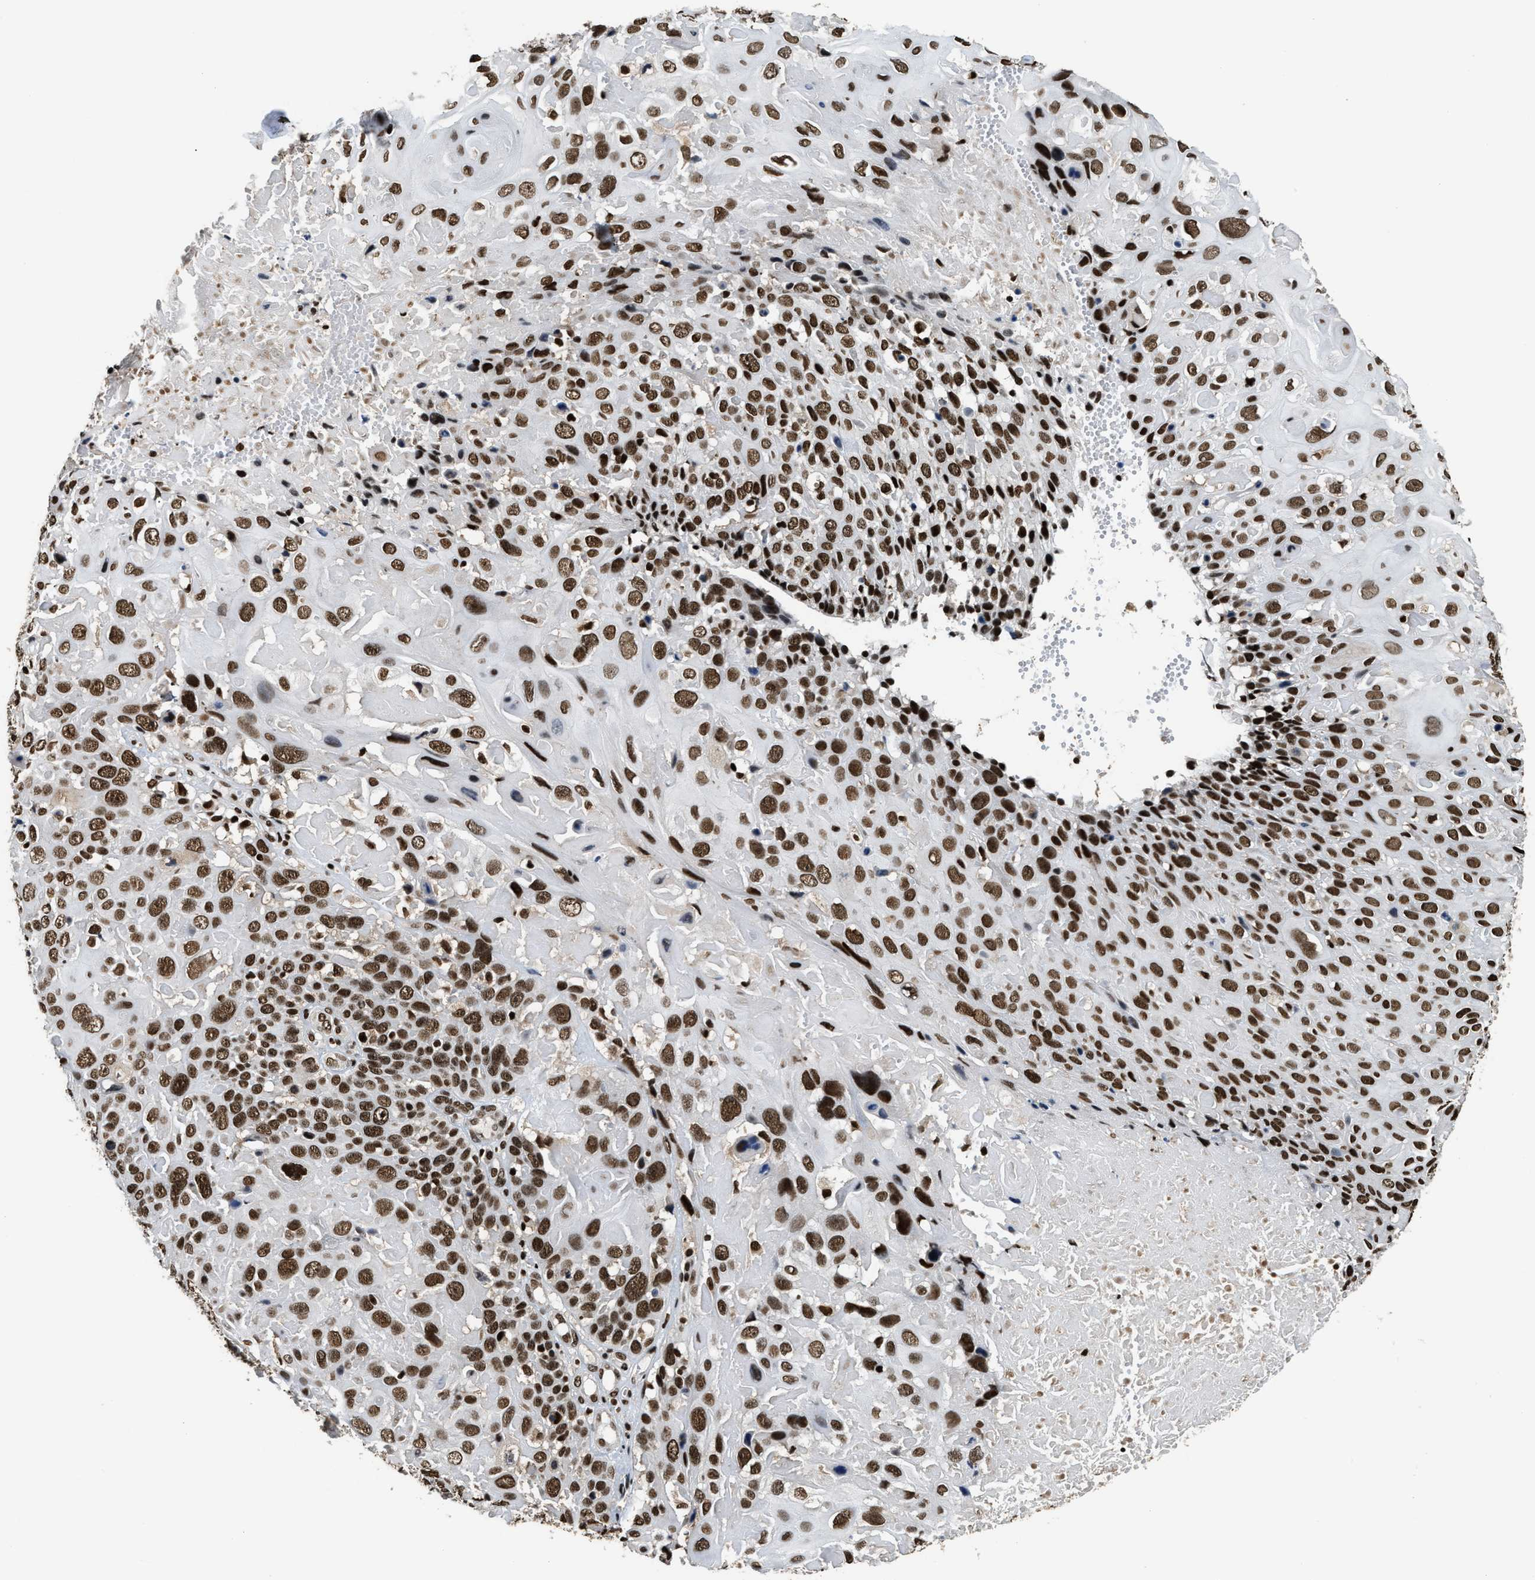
{"staining": {"intensity": "strong", "quantity": ">75%", "location": "nuclear"}, "tissue": "cervical cancer", "cell_type": "Tumor cells", "image_type": "cancer", "snomed": [{"axis": "morphology", "description": "Squamous cell carcinoma, NOS"}, {"axis": "topography", "description": "Cervix"}], "caption": "The photomicrograph reveals staining of cervical cancer, revealing strong nuclear protein positivity (brown color) within tumor cells.", "gene": "RAD21", "patient": {"sex": "female", "age": 74}}